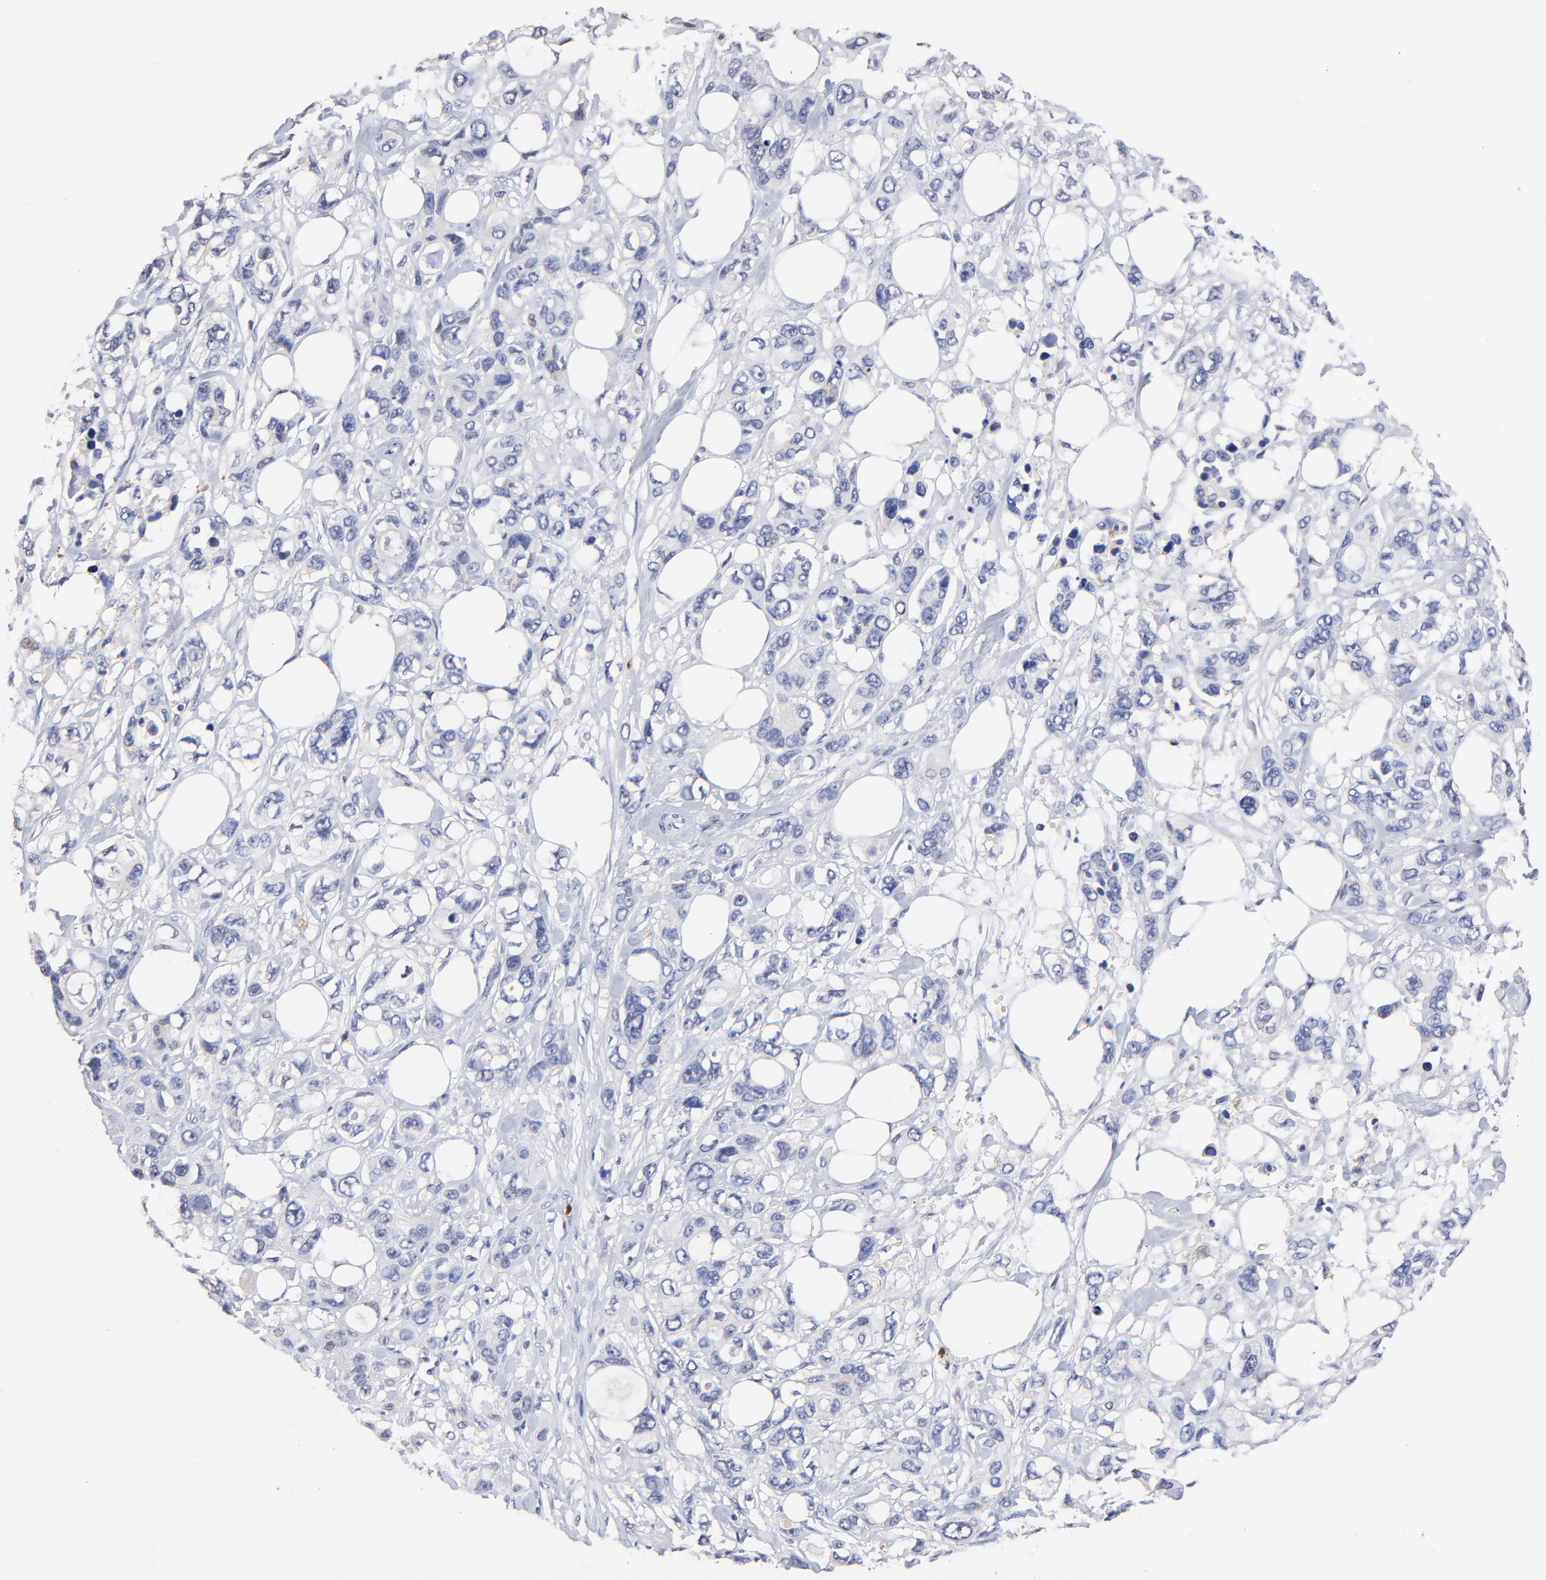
{"staining": {"intensity": "negative", "quantity": "none", "location": "none"}, "tissue": "stomach cancer", "cell_type": "Tumor cells", "image_type": "cancer", "snomed": [{"axis": "morphology", "description": "Adenocarcinoma, NOS"}, {"axis": "topography", "description": "Stomach, upper"}], "caption": "Protein analysis of stomach cancer displays no significant expression in tumor cells.", "gene": "BBOF1", "patient": {"sex": "male", "age": 47}}